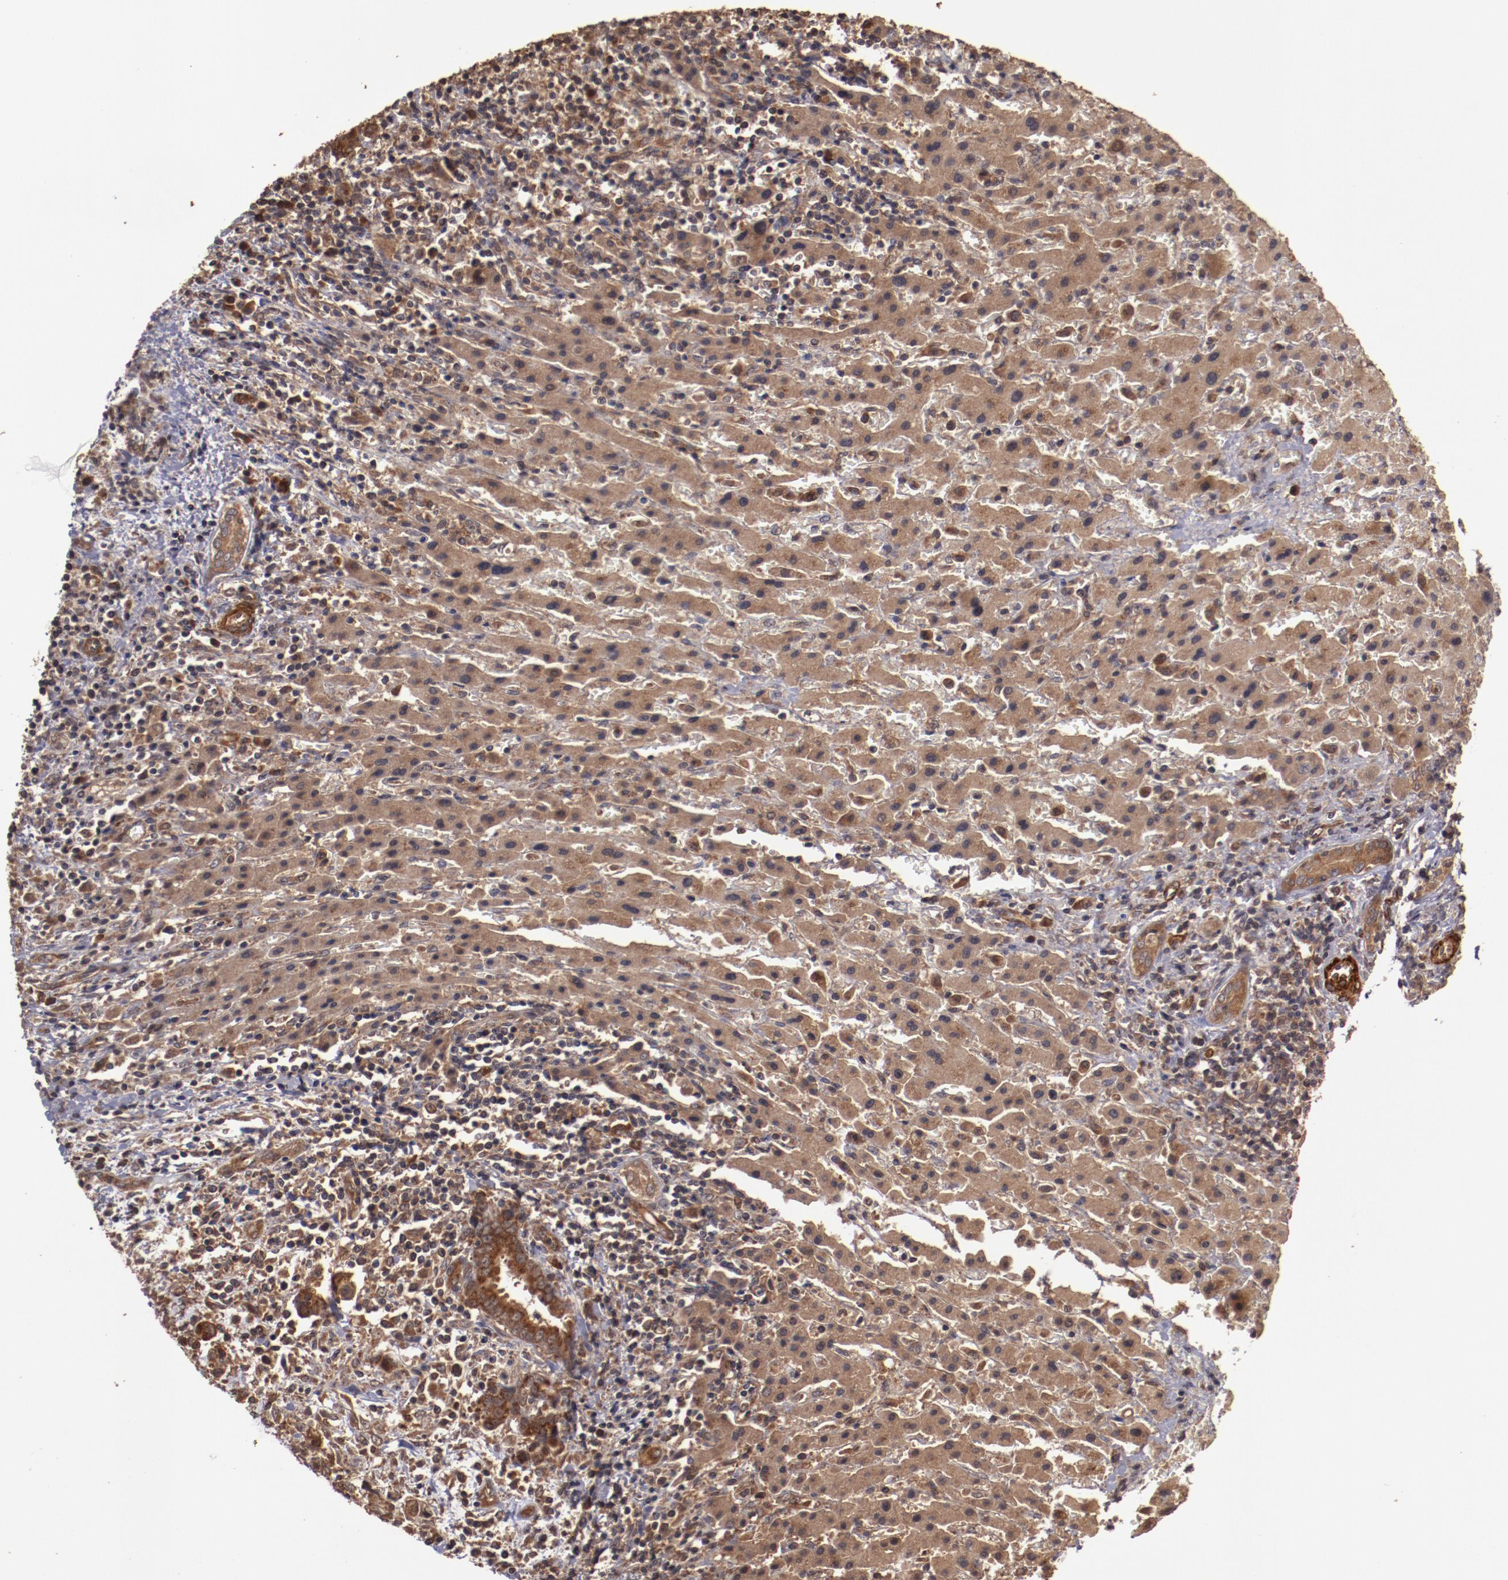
{"staining": {"intensity": "strong", "quantity": ">75%", "location": "cytoplasmic/membranous"}, "tissue": "liver cancer", "cell_type": "Tumor cells", "image_type": "cancer", "snomed": [{"axis": "morphology", "description": "Cholangiocarcinoma"}, {"axis": "topography", "description": "Liver"}], "caption": "This is a photomicrograph of immunohistochemistry (IHC) staining of liver cholangiocarcinoma, which shows strong expression in the cytoplasmic/membranous of tumor cells.", "gene": "TXNDC16", "patient": {"sex": "male", "age": 57}}